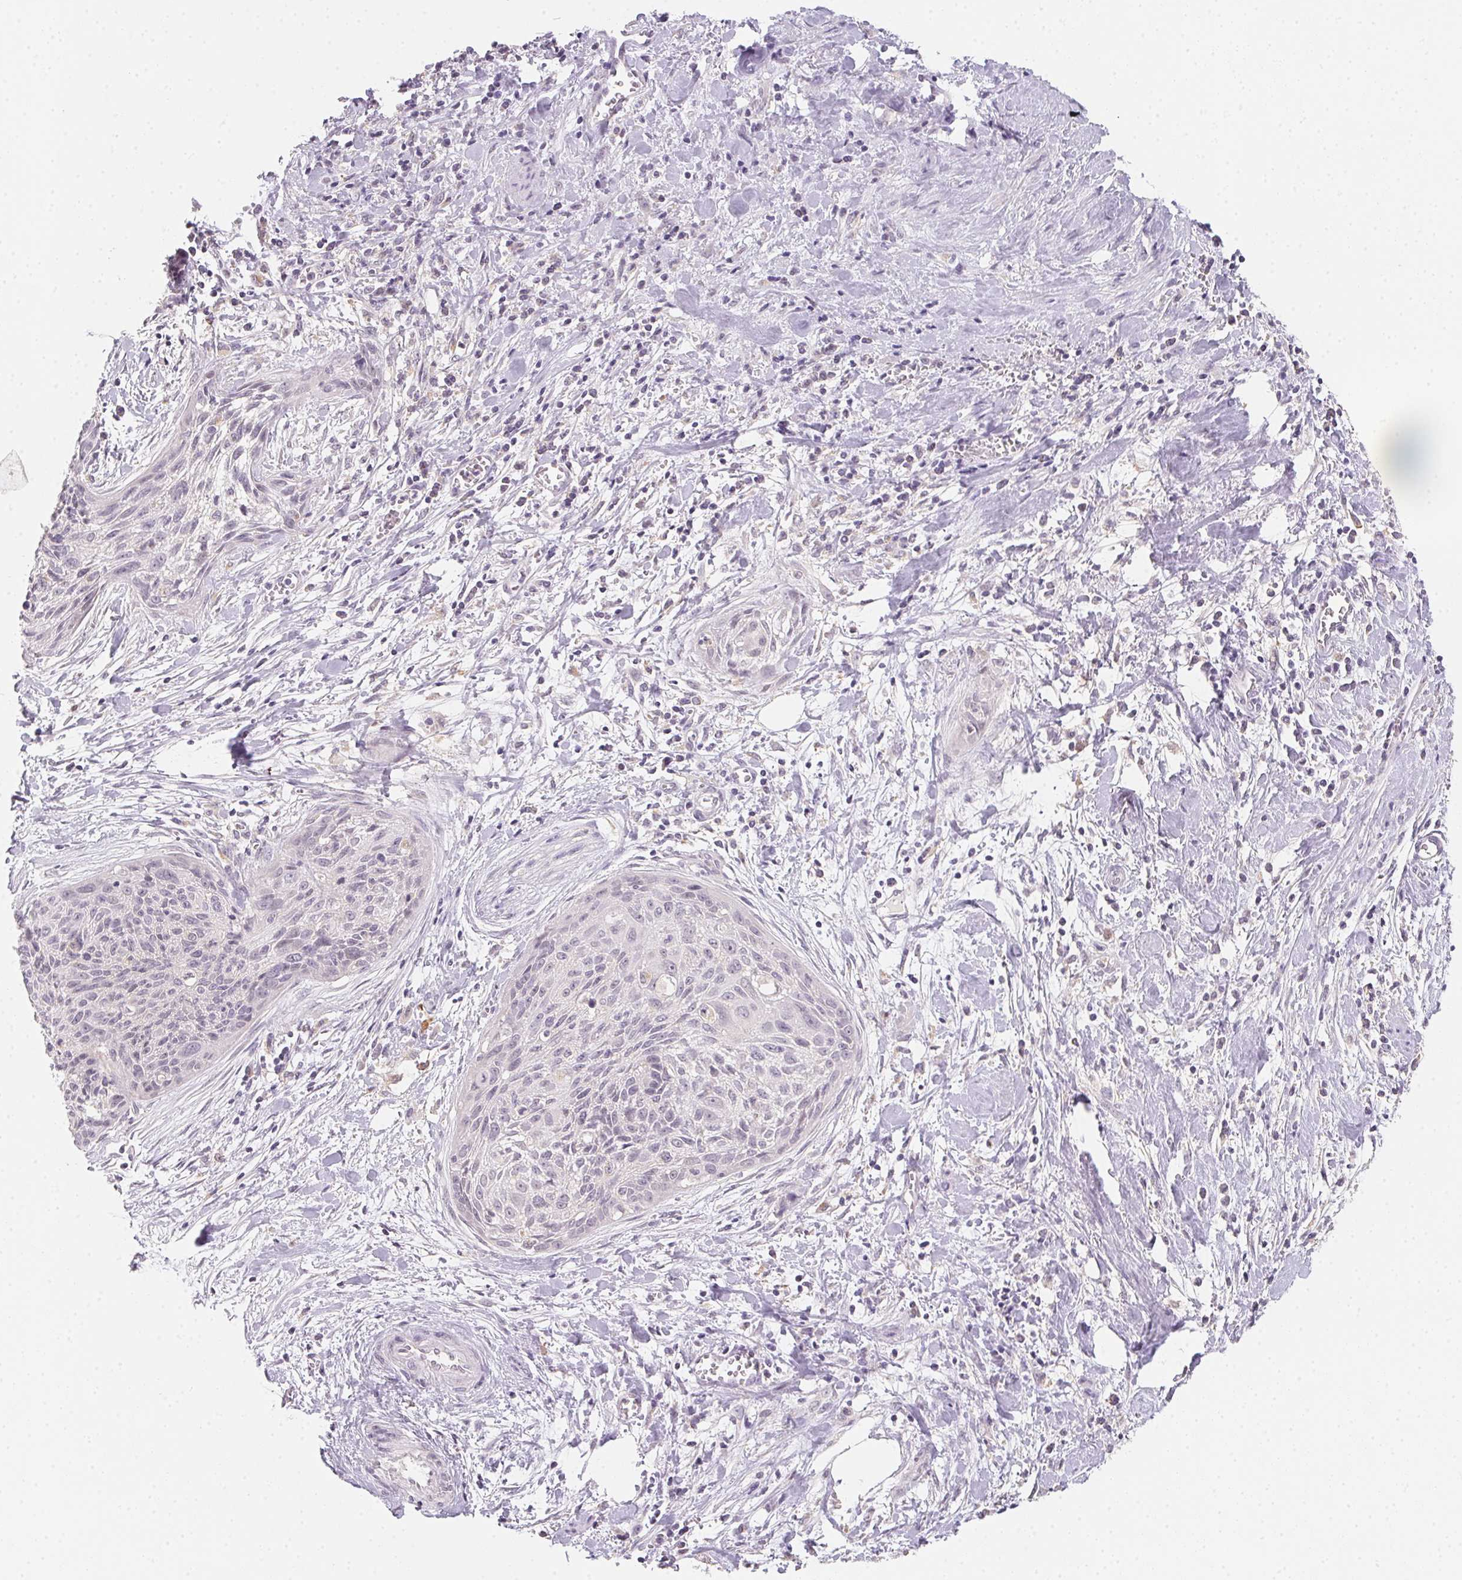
{"staining": {"intensity": "negative", "quantity": "none", "location": "none"}, "tissue": "cervical cancer", "cell_type": "Tumor cells", "image_type": "cancer", "snomed": [{"axis": "morphology", "description": "Squamous cell carcinoma, NOS"}, {"axis": "topography", "description": "Cervix"}], "caption": "An immunohistochemistry (IHC) photomicrograph of cervical cancer is shown. There is no staining in tumor cells of cervical cancer.", "gene": "SLC6A18", "patient": {"sex": "female", "age": 55}}